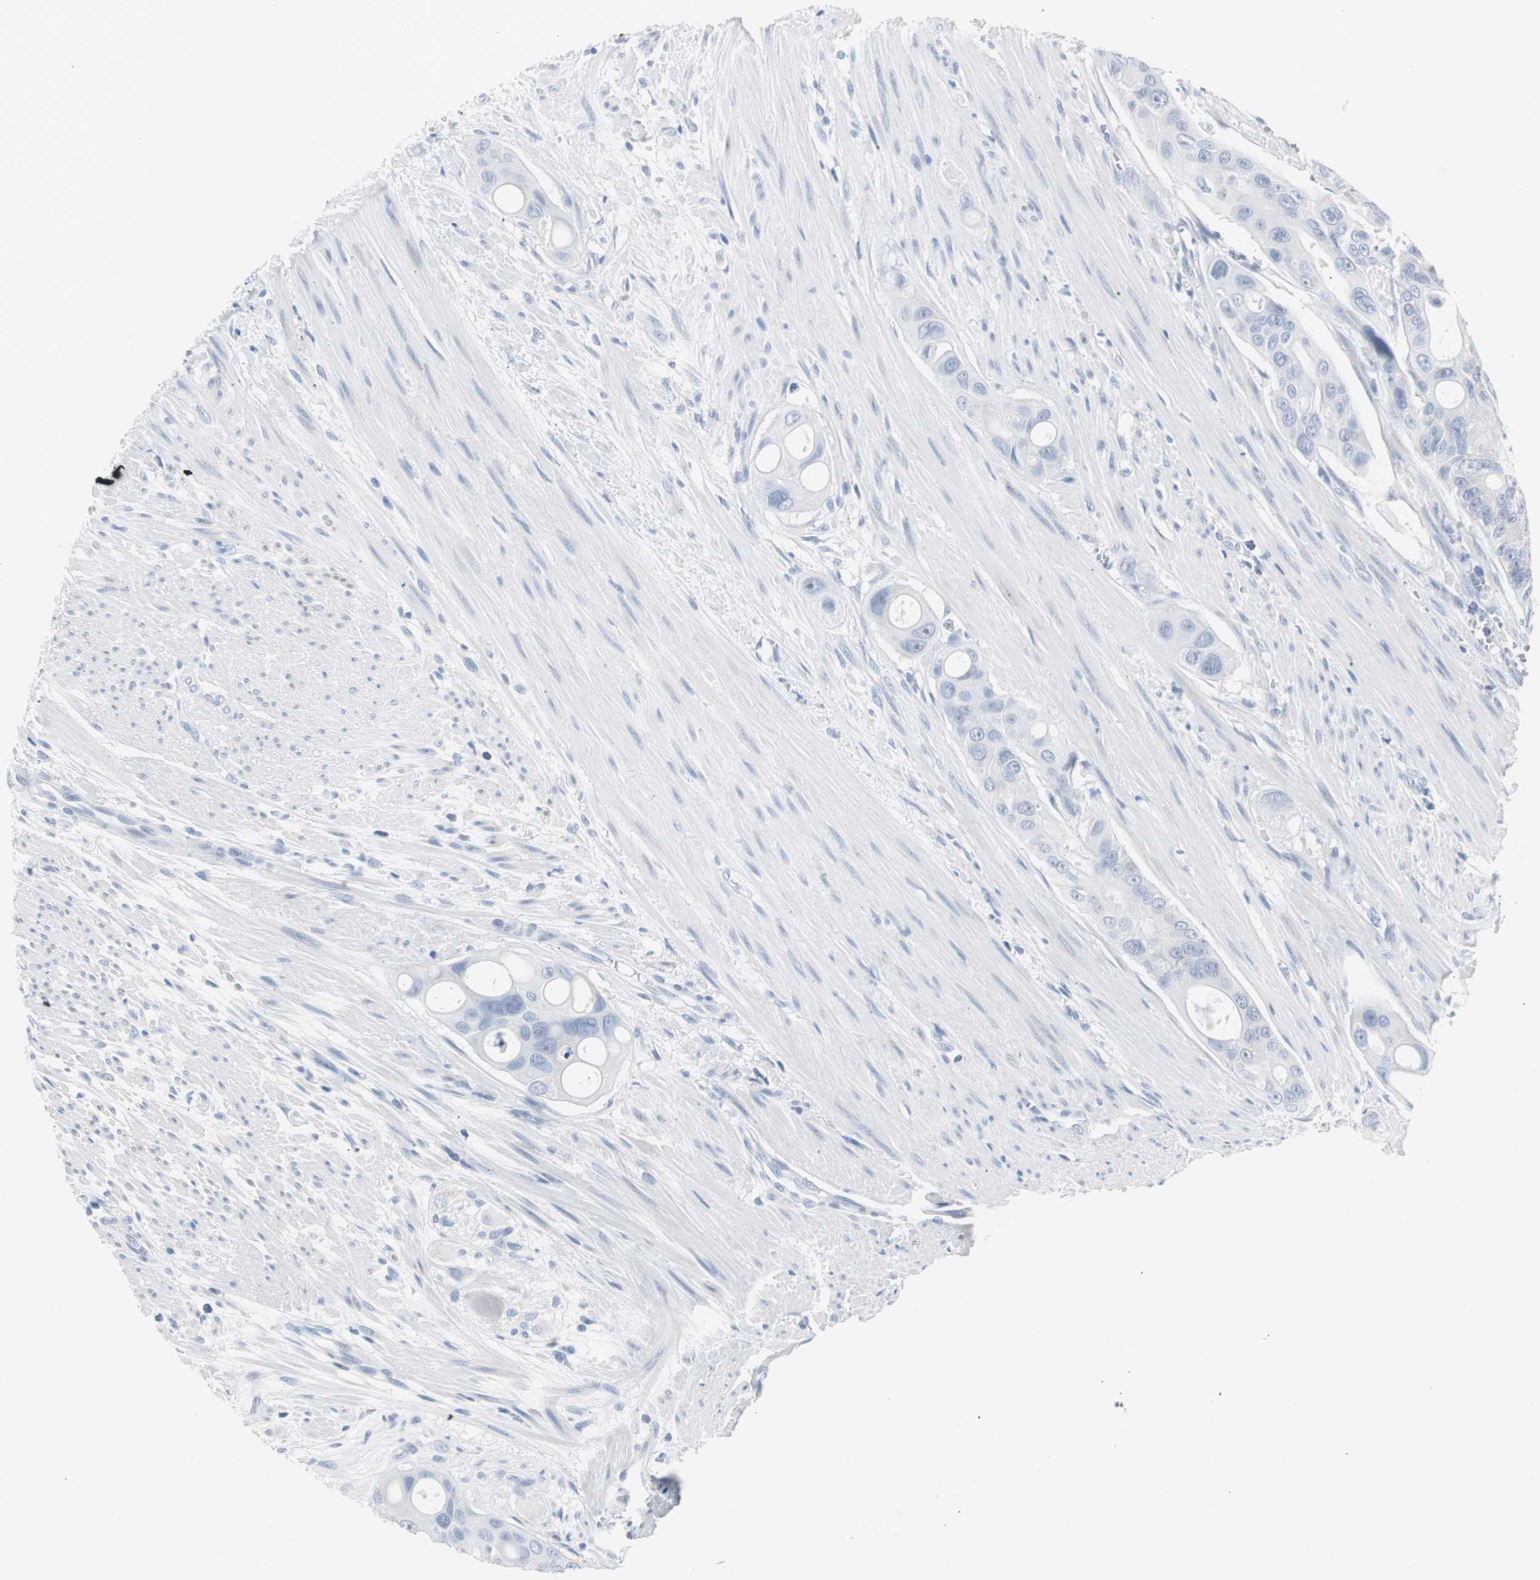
{"staining": {"intensity": "negative", "quantity": "none", "location": "none"}, "tissue": "colorectal cancer", "cell_type": "Tumor cells", "image_type": "cancer", "snomed": [{"axis": "morphology", "description": "Adenocarcinoma, NOS"}, {"axis": "topography", "description": "Colon"}], "caption": "Immunohistochemistry (IHC) of colorectal cancer displays no staining in tumor cells.", "gene": "S100A7", "patient": {"sex": "female", "age": 57}}